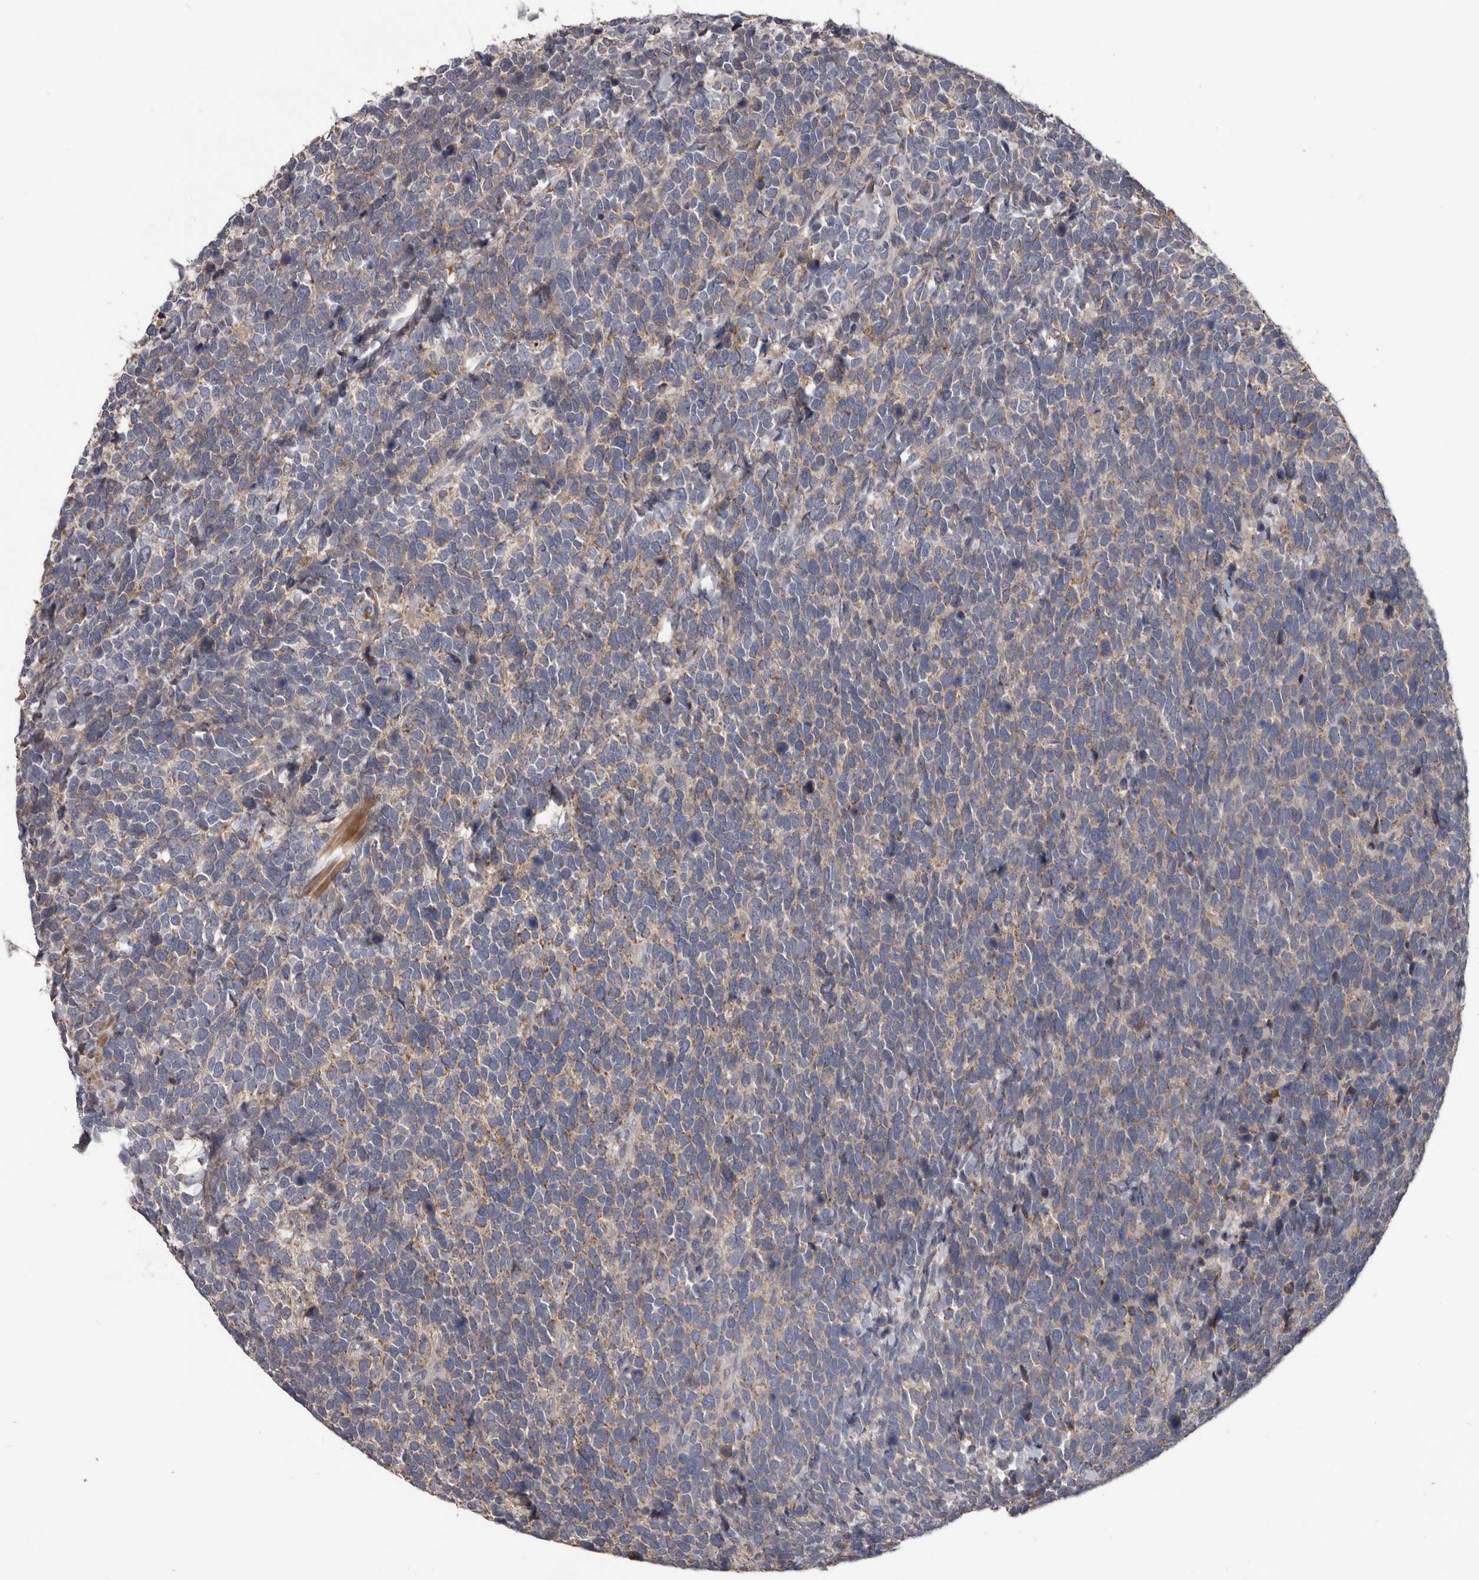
{"staining": {"intensity": "weak", "quantity": "<25%", "location": "cytoplasmic/membranous"}, "tissue": "urothelial cancer", "cell_type": "Tumor cells", "image_type": "cancer", "snomed": [{"axis": "morphology", "description": "Urothelial carcinoma, High grade"}, {"axis": "topography", "description": "Urinary bladder"}], "caption": "This is a micrograph of IHC staining of high-grade urothelial carcinoma, which shows no expression in tumor cells.", "gene": "ALDH5A1", "patient": {"sex": "female", "age": 82}}